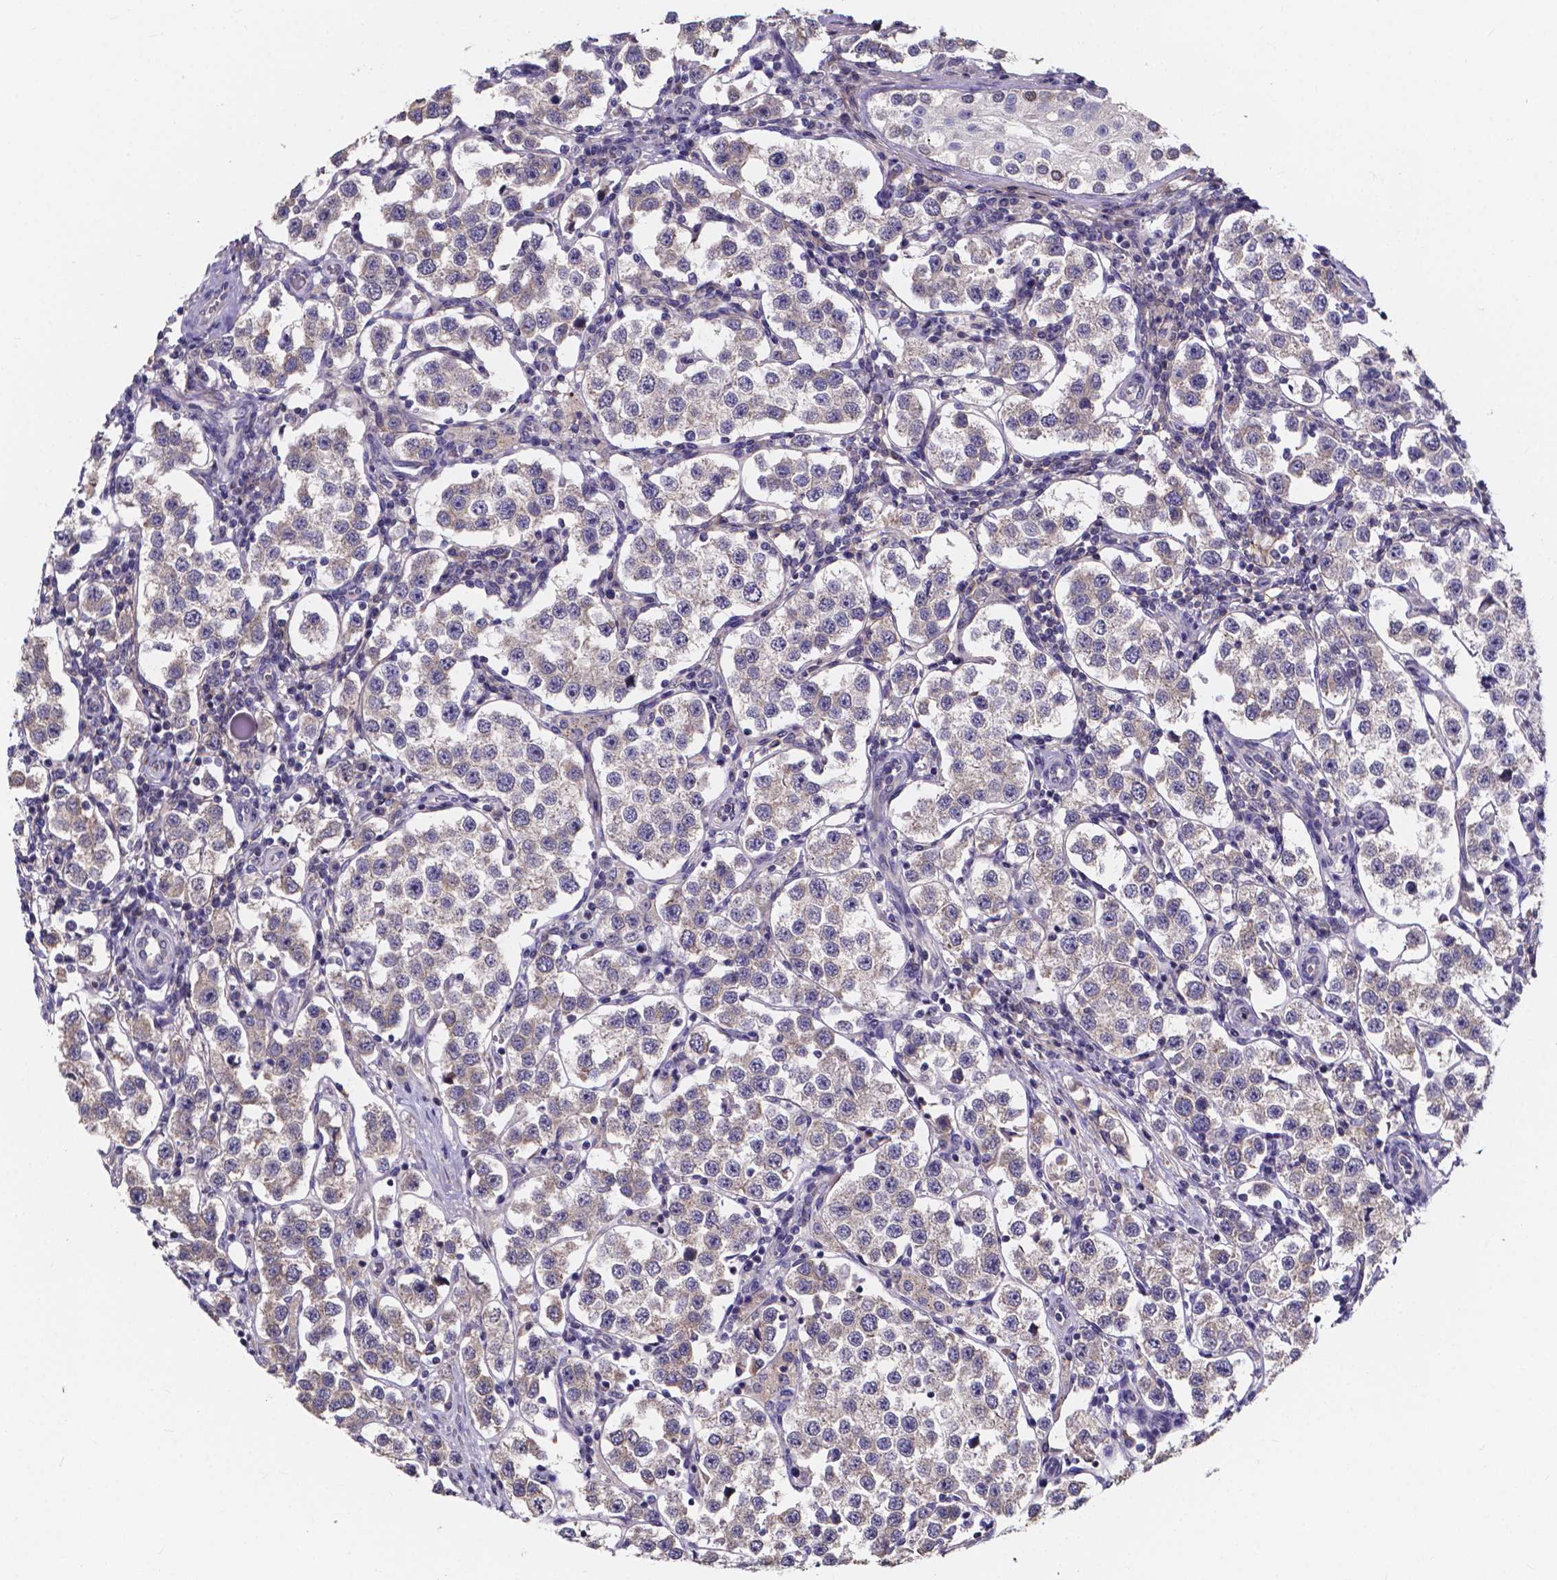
{"staining": {"intensity": "weak", "quantity": "<25%", "location": "cytoplasmic/membranous"}, "tissue": "testis cancer", "cell_type": "Tumor cells", "image_type": "cancer", "snomed": [{"axis": "morphology", "description": "Seminoma, NOS"}, {"axis": "topography", "description": "Testis"}], "caption": "The photomicrograph exhibits no staining of tumor cells in testis seminoma.", "gene": "SPOCD1", "patient": {"sex": "male", "age": 37}}